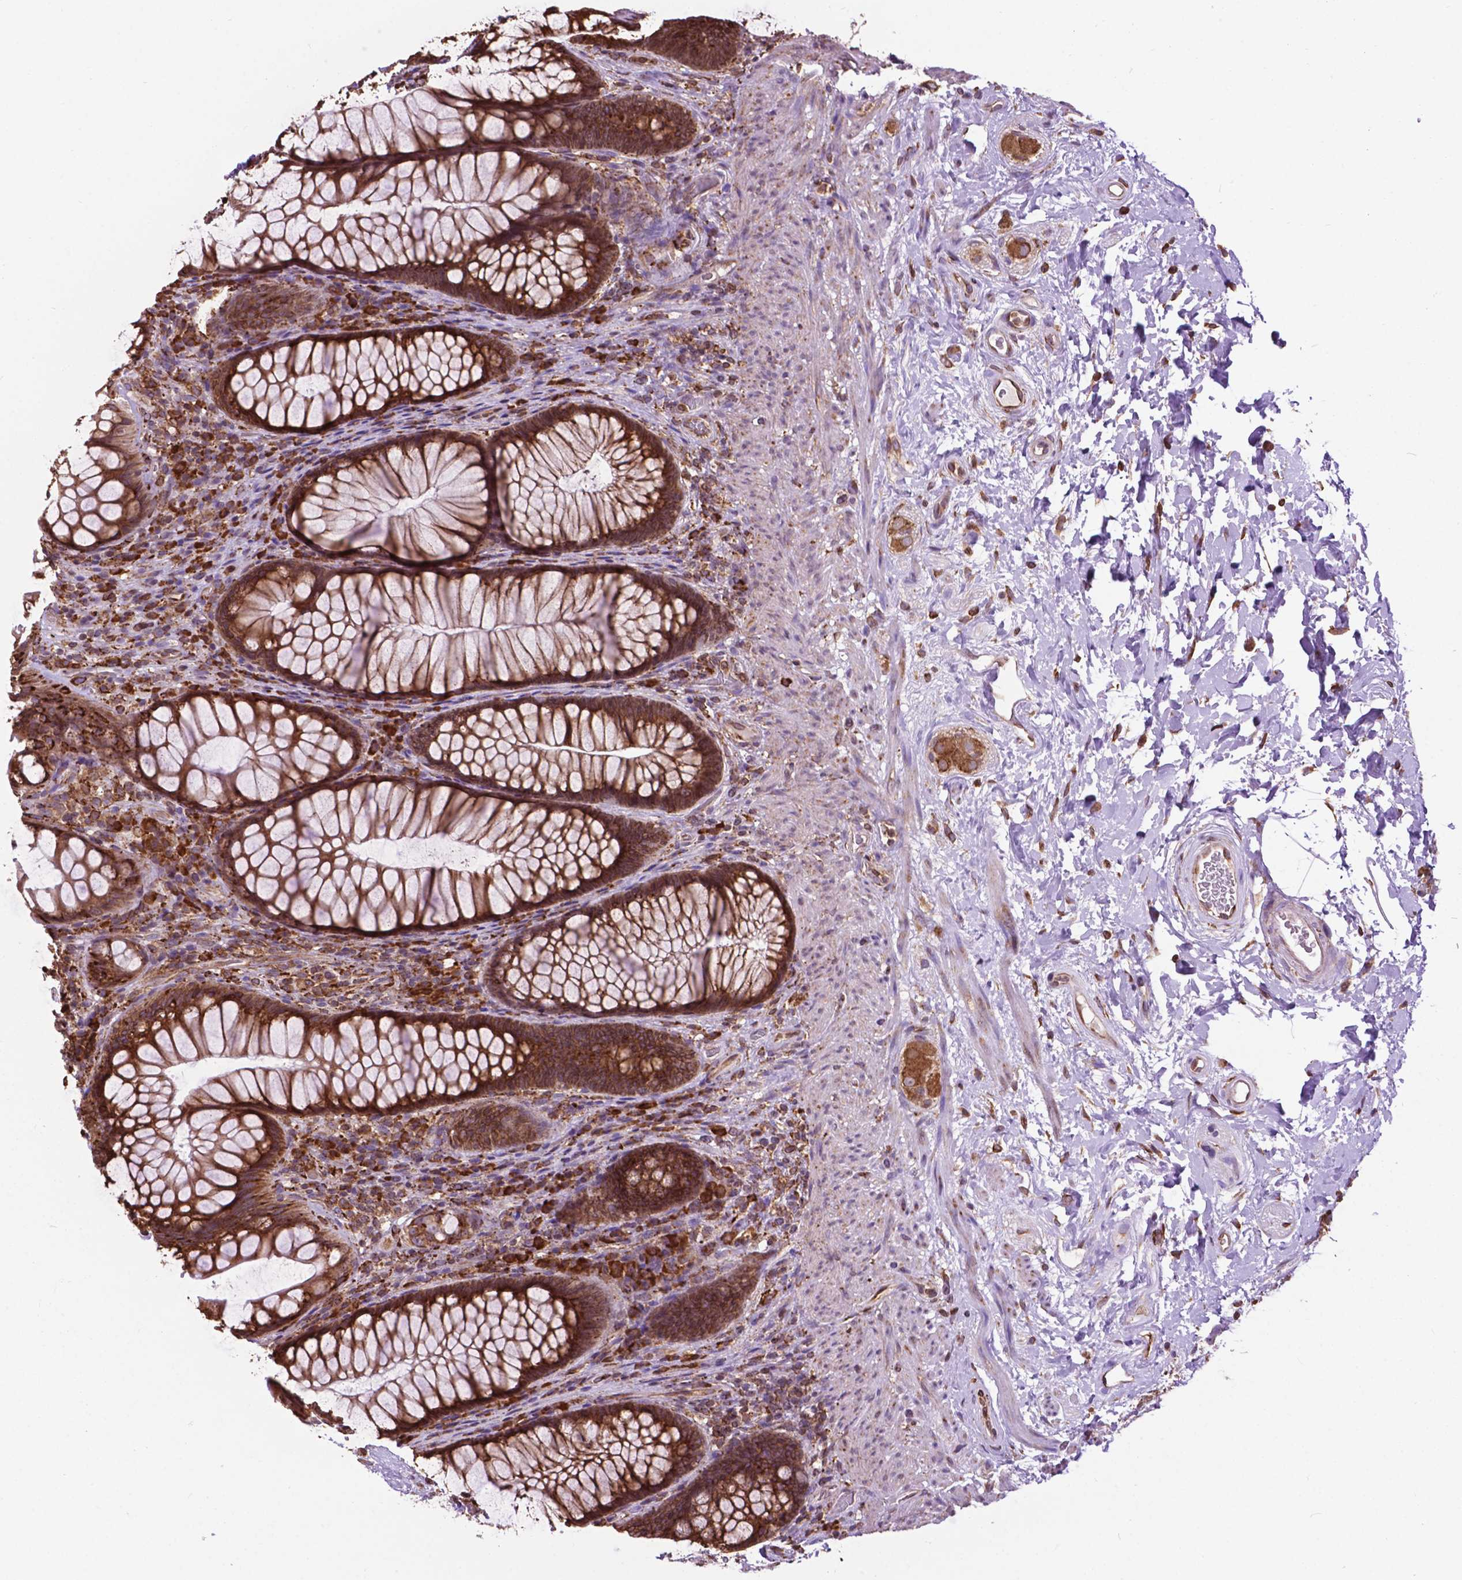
{"staining": {"intensity": "strong", "quantity": ">75%", "location": "cytoplasmic/membranous"}, "tissue": "rectum", "cell_type": "Glandular cells", "image_type": "normal", "snomed": [{"axis": "morphology", "description": "Normal tissue, NOS"}, {"axis": "topography", "description": "Smooth muscle"}, {"axis": "topography", "description": "Rectum"}], "caption": "Protein staining of unremarkable rectum demonstrates strong cytoplasmic/membranous expression in about >75% of glandular cells. Using DAB (3,3'-diaminobenzidine) (brown) and hematoxylin (blue) stains, captured at high magnification using brightfield microscopy.", "gene": "GANAB", "patient": {"sex": "male", "age": 53}}